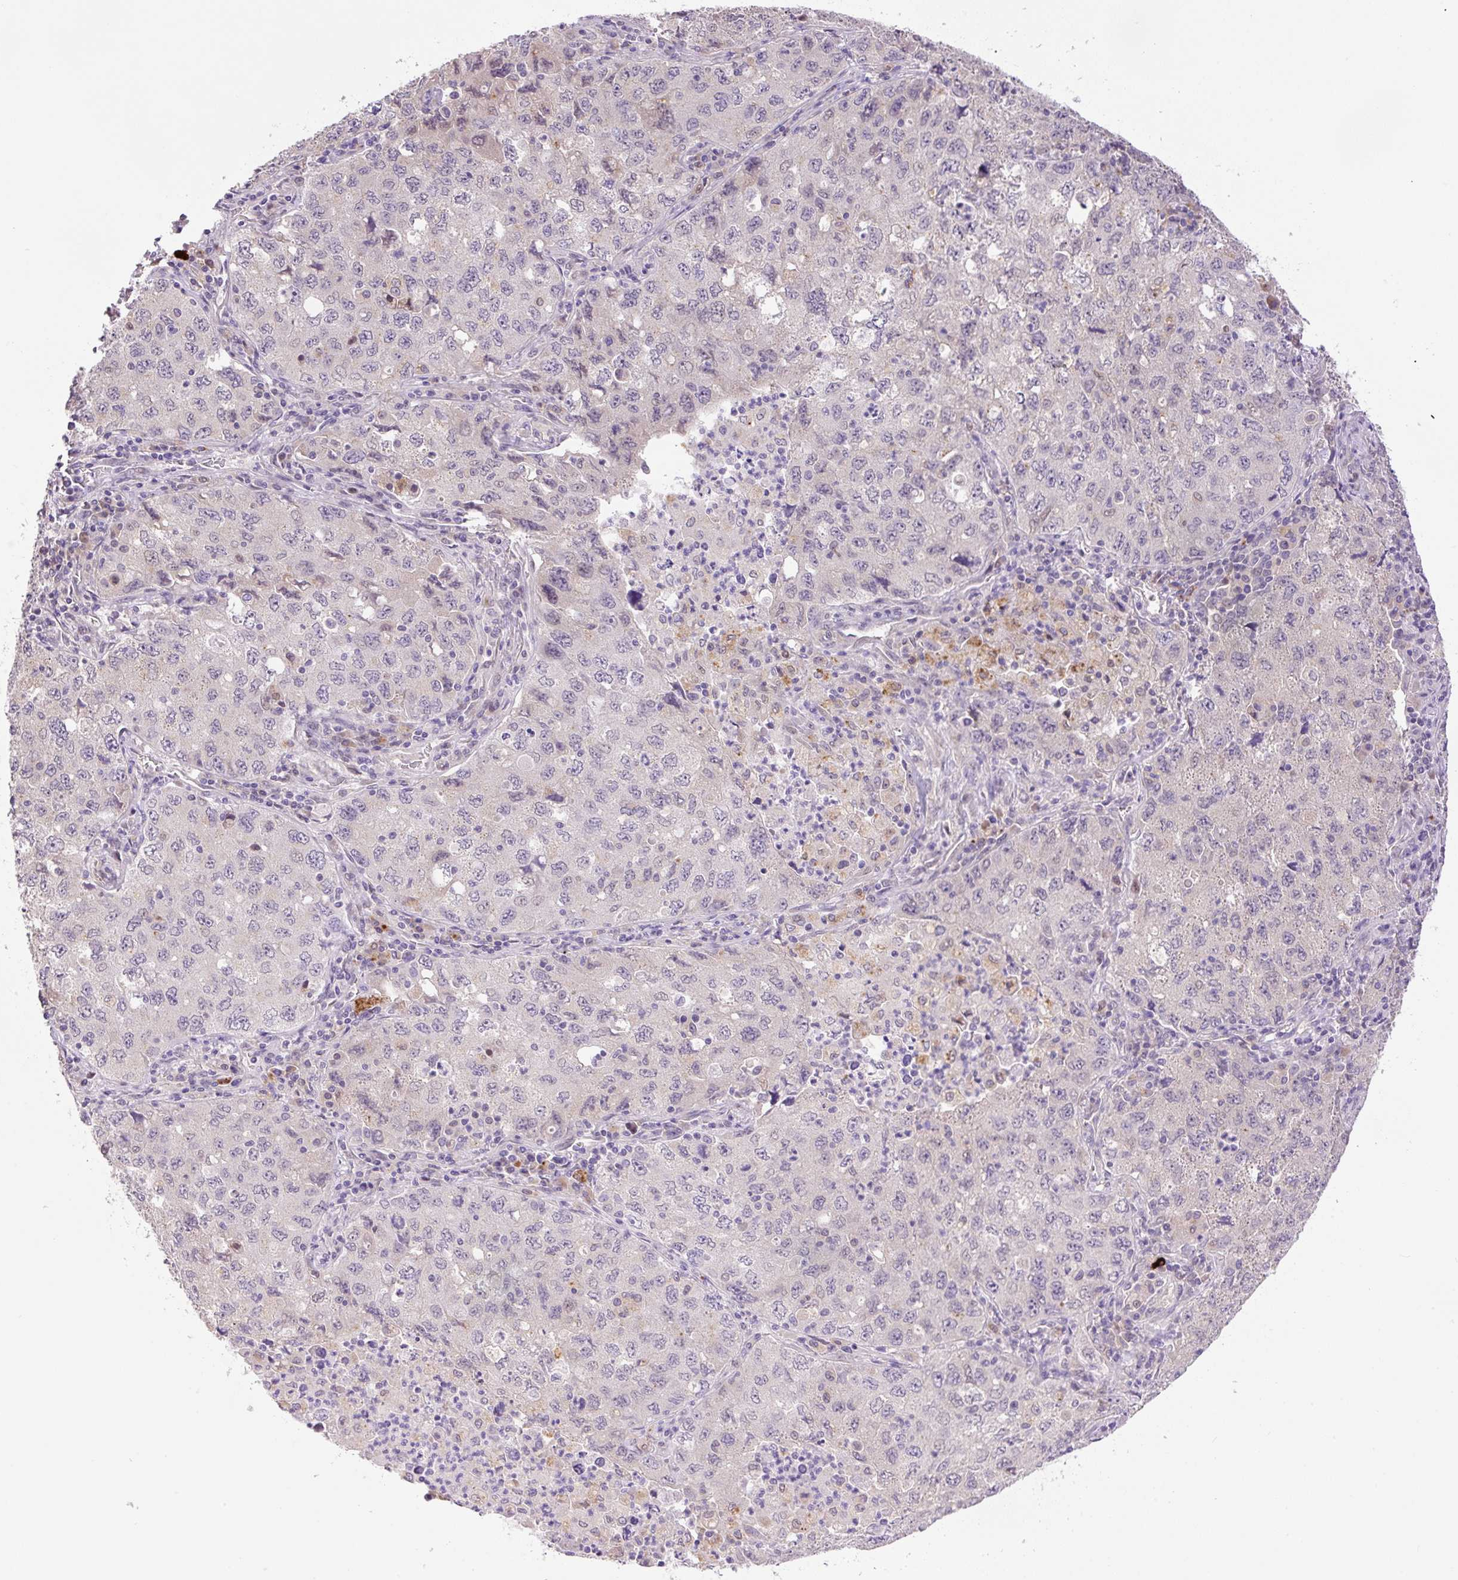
{"staining": {"intensity": "negative", "quantity": "none", "location": "none"}, "tissue": "lung cancer", "cell_type": "Tumor cells", "image_type": "cancer", "snomed": [{"axis": "morphology", "description": "Adenocarcinoma, NOS"}, {"axis": "topography", "description": "Lung"}], "caption": "A photomicrograph of human lung adenocarcinoma is negative for staining in tumor cells. (Brightfield microscopy of DAB (3,3'-diaminobenzidine) immunohistochemistry at high magnification).", "gene": "HABP4", "patient": {"sex": "female", "age": 57}}